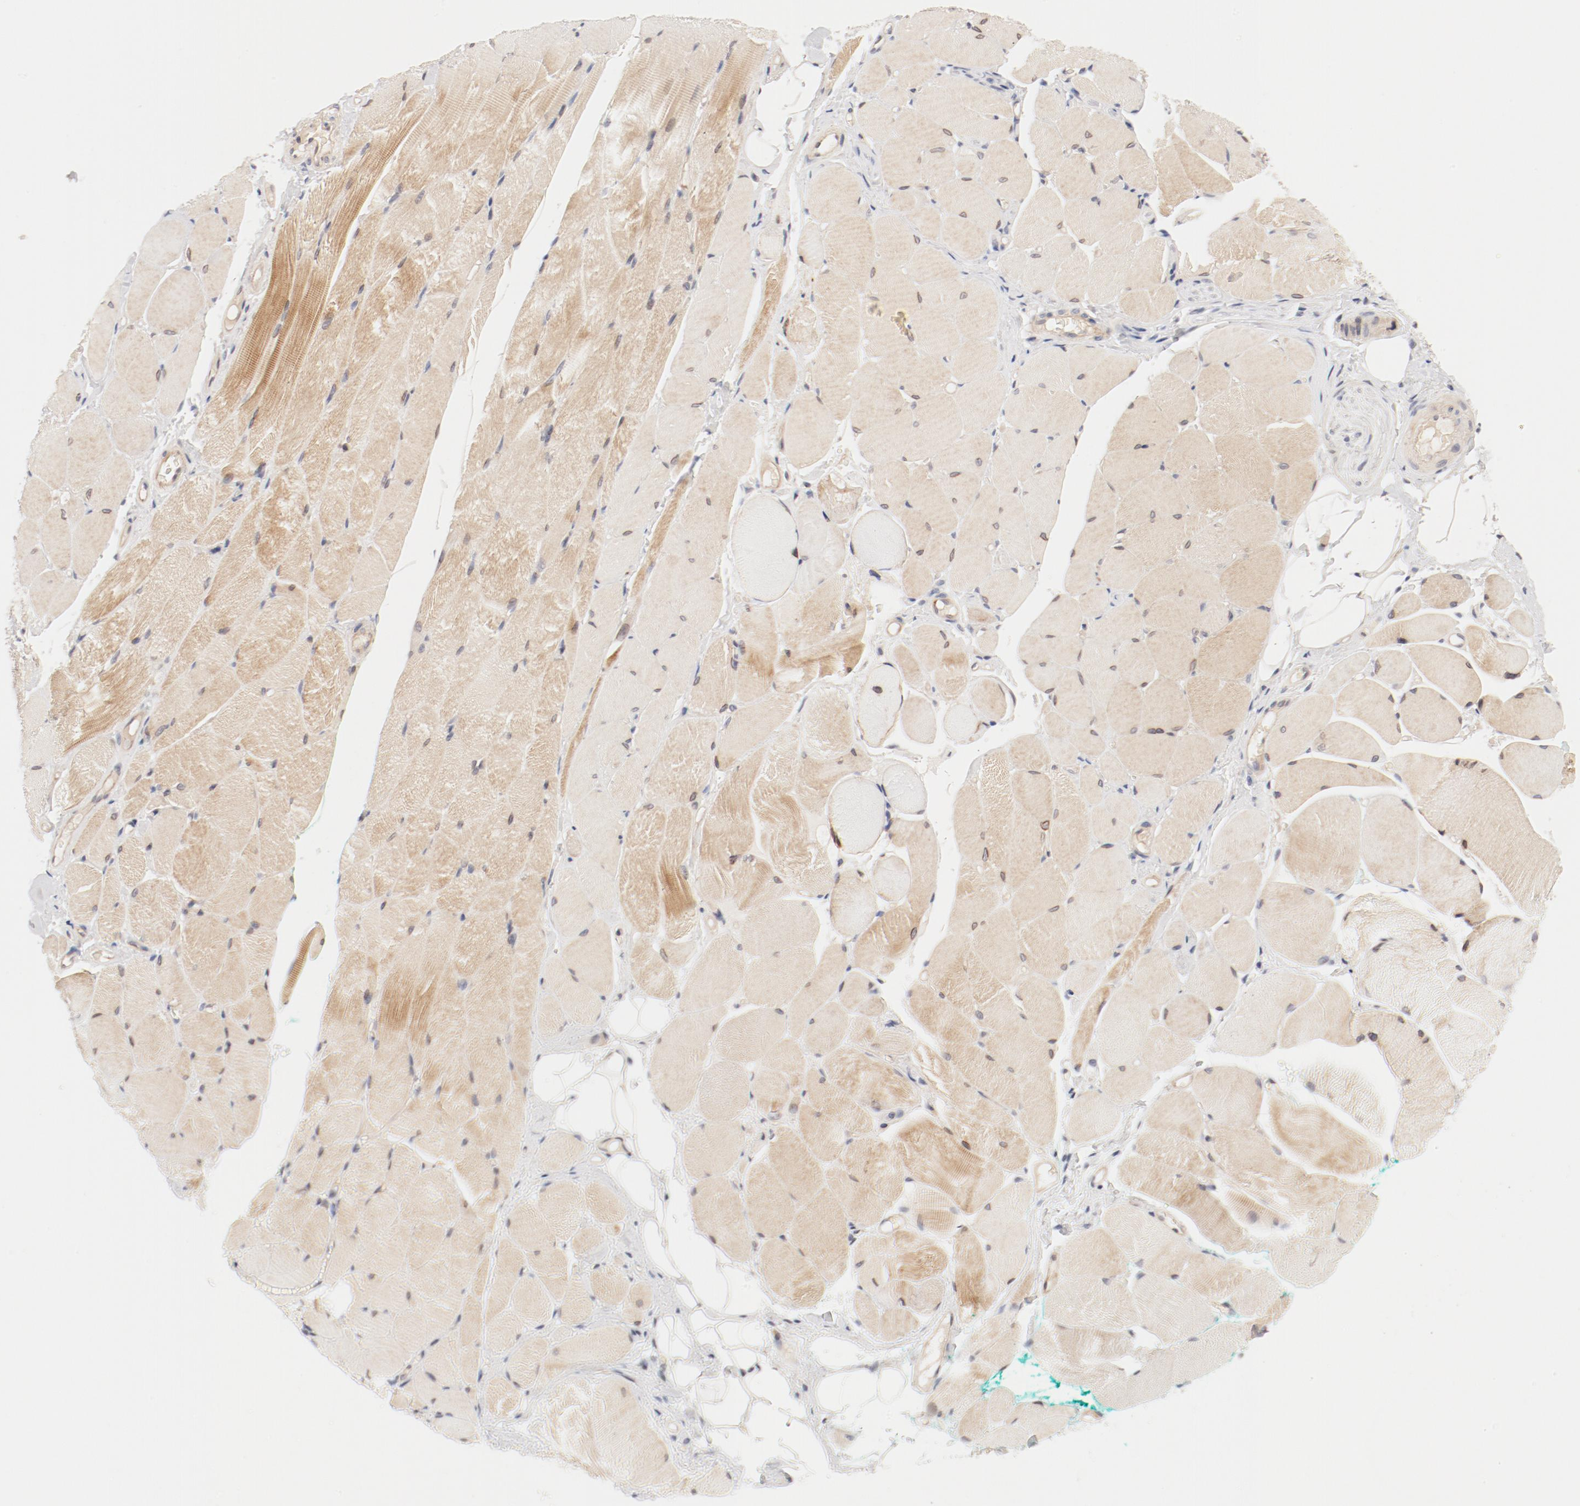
{"staining": {"intensity": "moderate", "quantity": "25%-75%", "location": "cytoplasmic/membranous"}, "tissue": "skeletal muscle", "cell_type": "Myocytes", "image_type": "normal", "snomed": [{"axis": "morphology", "description": "Normal tissue, NOS"}, {"axis": "topography", "description": "Skeletal muscle"}, {"axis": "topography", "description": "Peripheral nerve tissue"}], "caption": "Skeletal muscle stained for a protein demonstrates moderate cytoplasmic/membranous positivity in myocytes. The staining is performed using DAB brown chromogen to label protein expression. The nuclei are counter-stained blue using hematoxylin.", "gene": "ZNF267", "patient": {"sex": "female", "age": 84}}